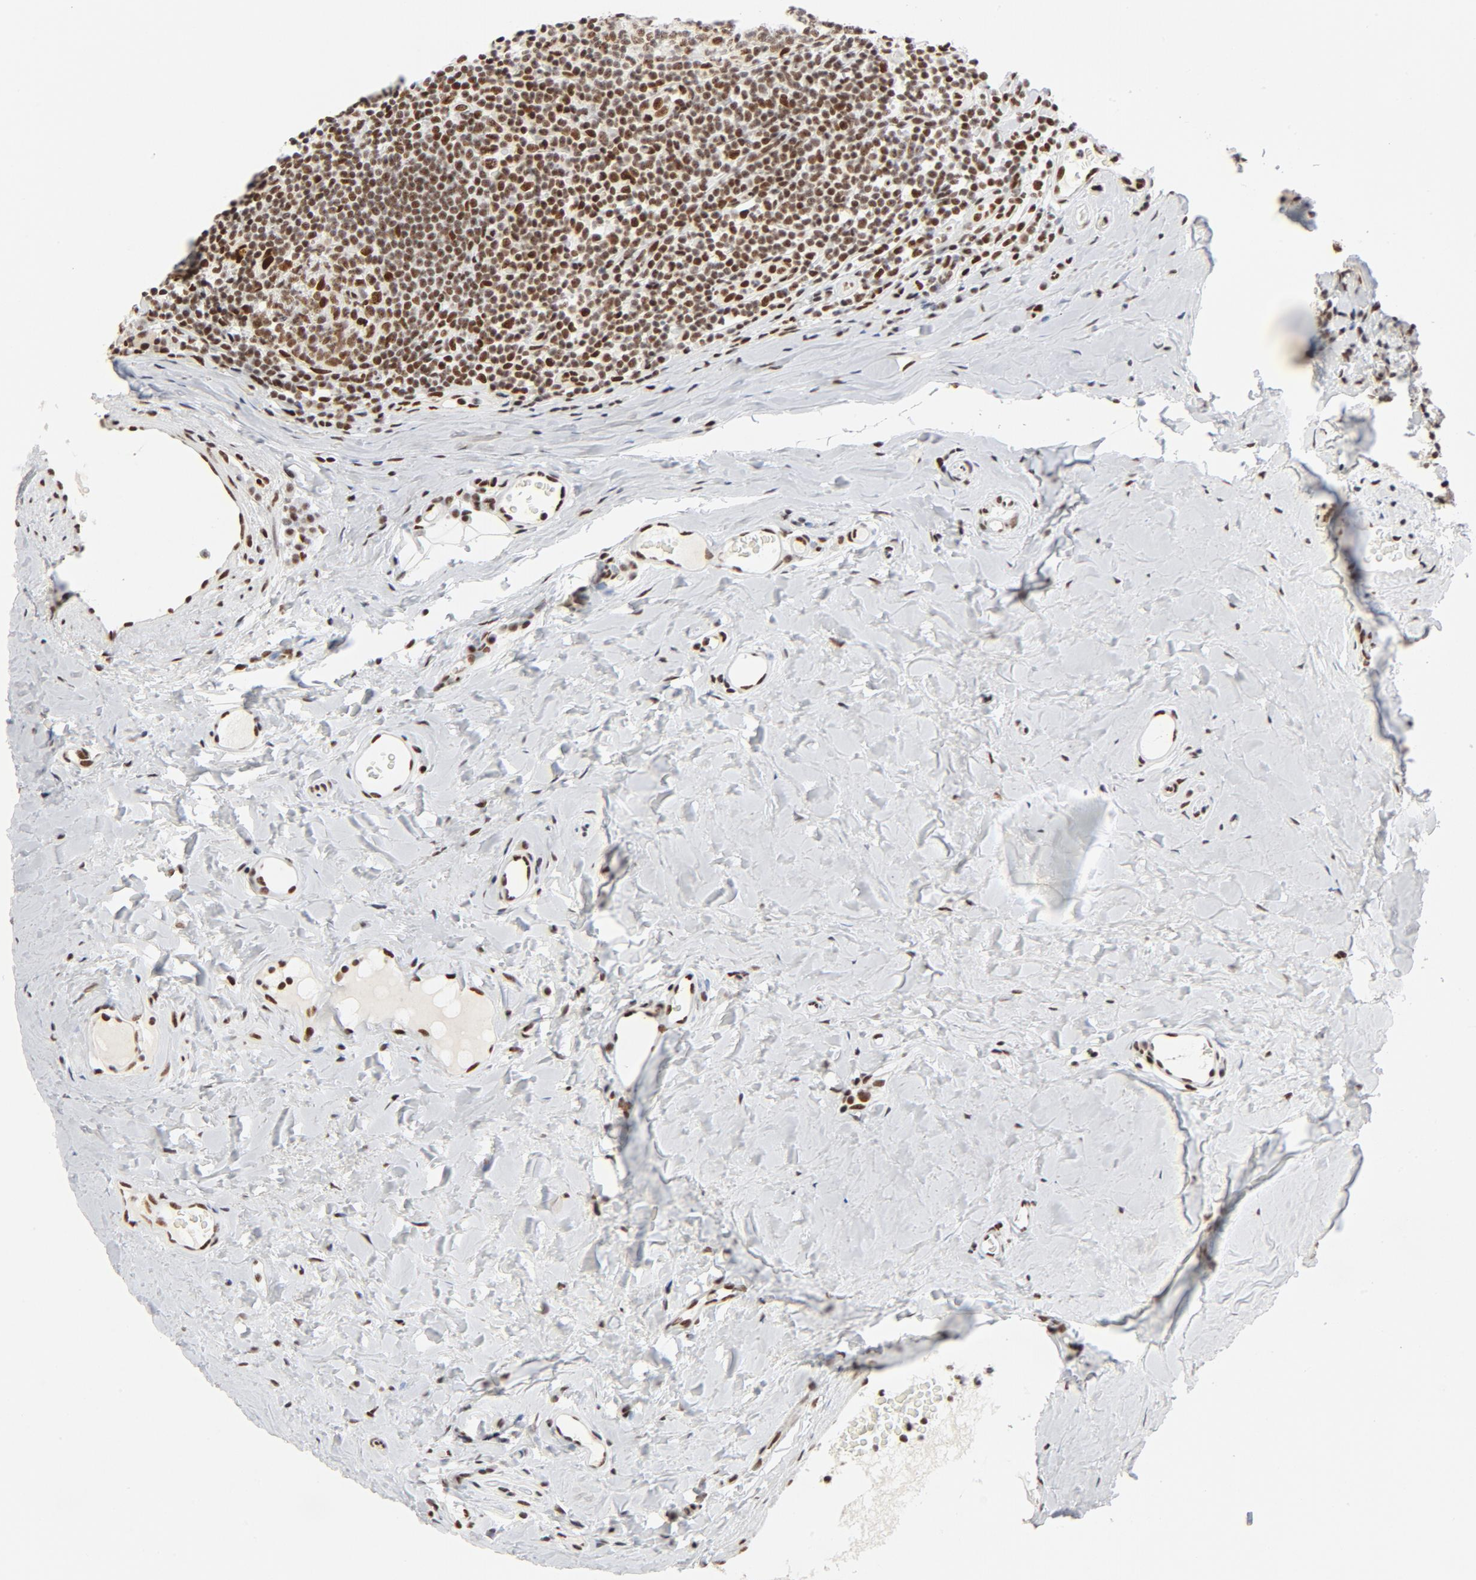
{"staining": {"intensity": "moderate", "quantity": ">75%", "location": "nuclear"}, "tissue": "tonsil", "cell_type": "Germinal center cells", "image_type": "normal", "snomed": [{"axis": "morphology", "description": "Normal tissue, NOS"}, {"axis": "topography", "description": "Tonsil"}], "caption": "The image exhibits immunohistochemical staining of normal tonsil. There is moderate nuclear expression is identified in about >75% of germinal center cells. Nuclei are stained in blue.", "gene": "GTF2H1", "patient": {"sex": "male", "age": 31}}